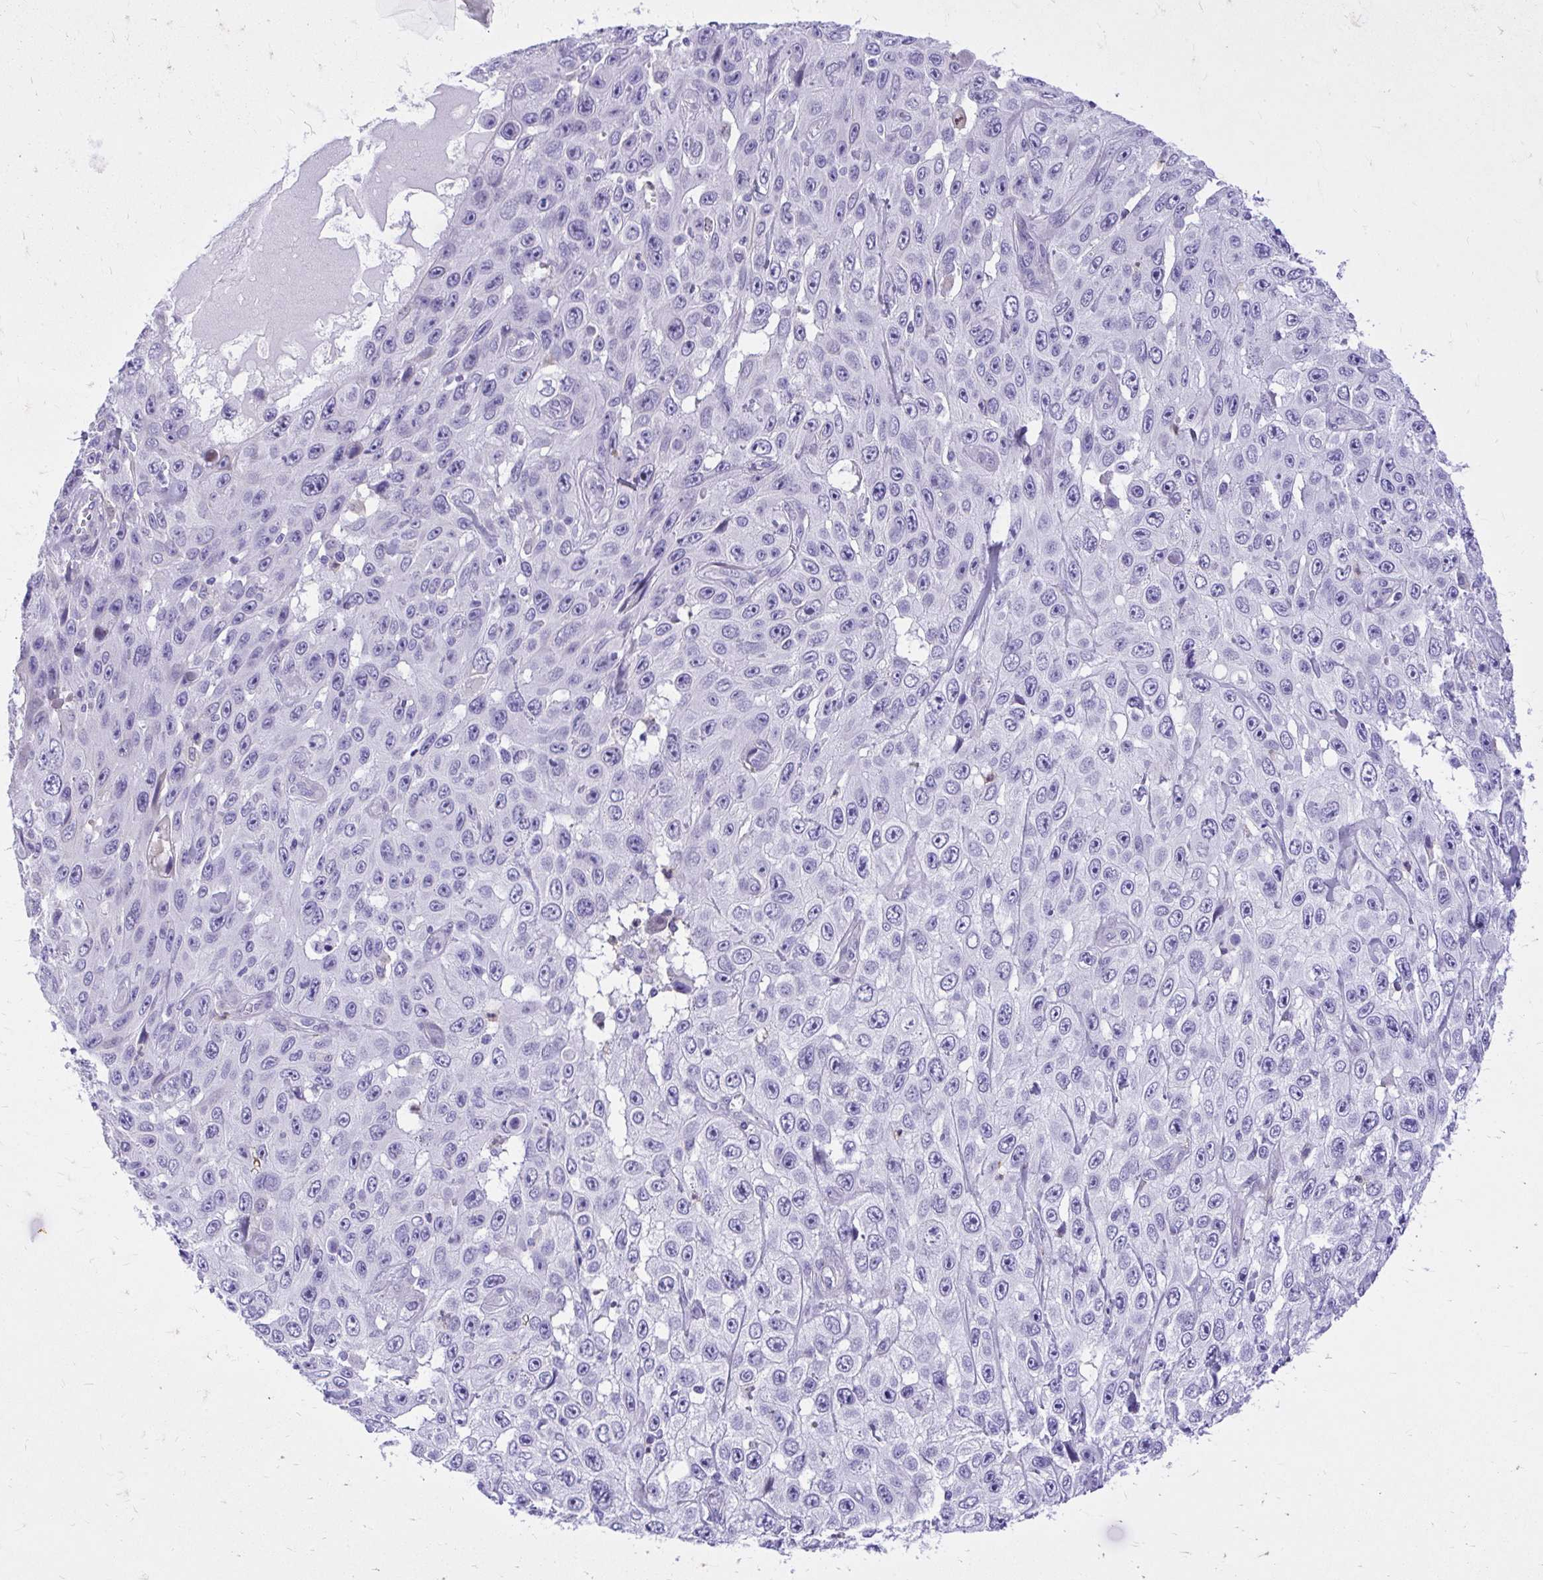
{"staining": {"intensity": "negative", "quantity": "none", "location": "none"}, "tissue": "skin cancer", "cell_type": "Tumor cells", "image_type": "cancer", "snomed": [{"axis": "morphology", "description": "Squamous cell carcinoma, NOS"}, {"axis": "topography", "description": "Skin"}], "caption": "Skin cancer (squamous cell carcinoma) was stained to show a protein in brown. There is no significant expression in tumor cells.", "gene": "ADAMTSL1", "patient": {"sex": "male", "age": 82}}